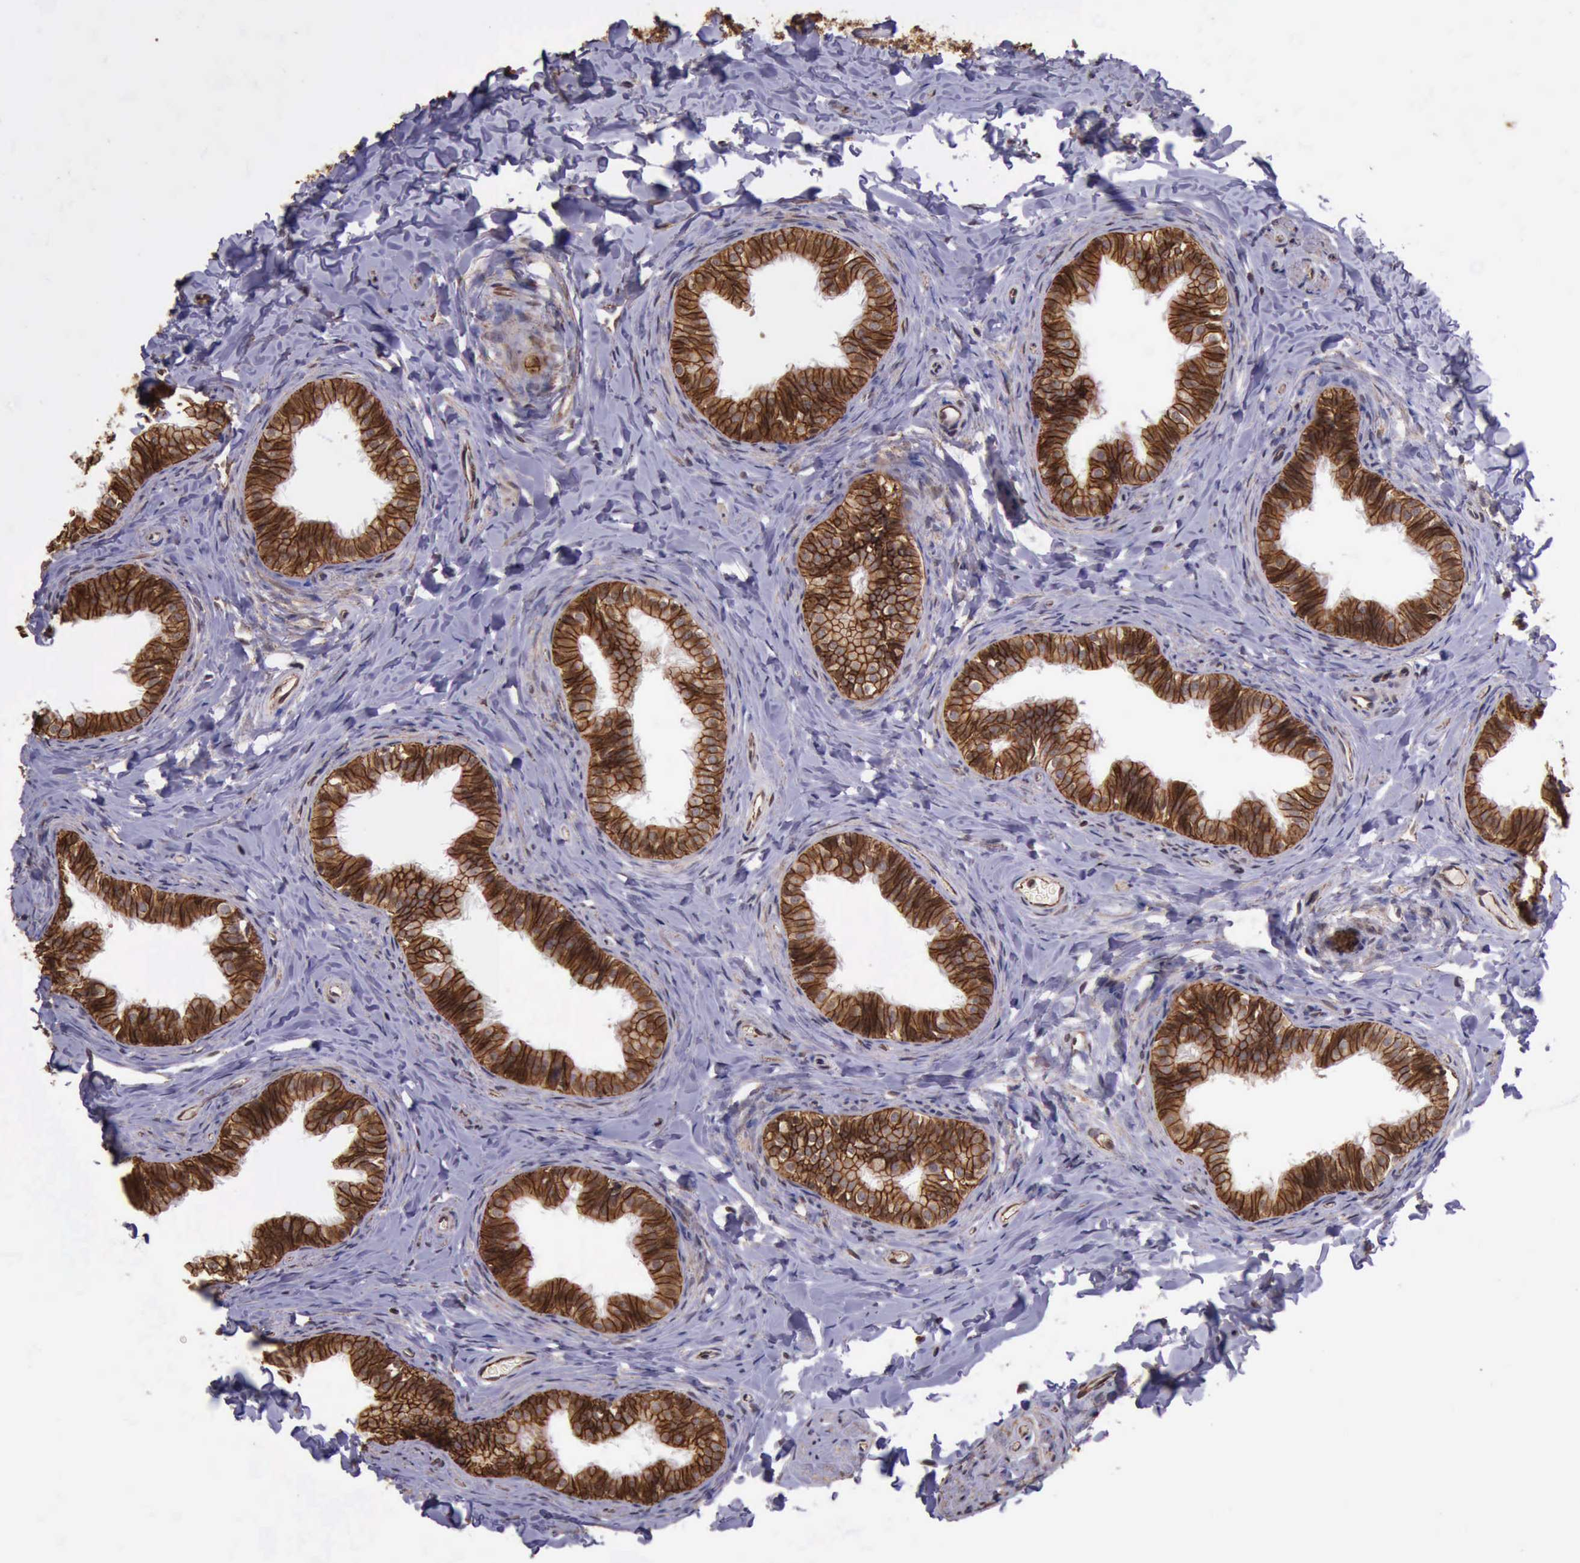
{"staining": {"intensity": "strong", "quantity": ">75%", "location": "cytoplasmic/membranous"}, "tissue": "epididymis", "cell_type": "Glandular cells", "image_type": "normal", "snomed": [{"axis": "morphology", "description": "Normal tissue, NOS"}, {"axis": "topography", "description": "Epididymis"}], "caption": "Protein expression by IHC reveals strong cytoplasmic/membranous expression in approximately >75% of glandular cells in normal epididymis. (DAB = brown stain, brightfield microscopy at high magnification).", "gene": "CTNNB1", "patient": {"sex": "male", "age": 26}}